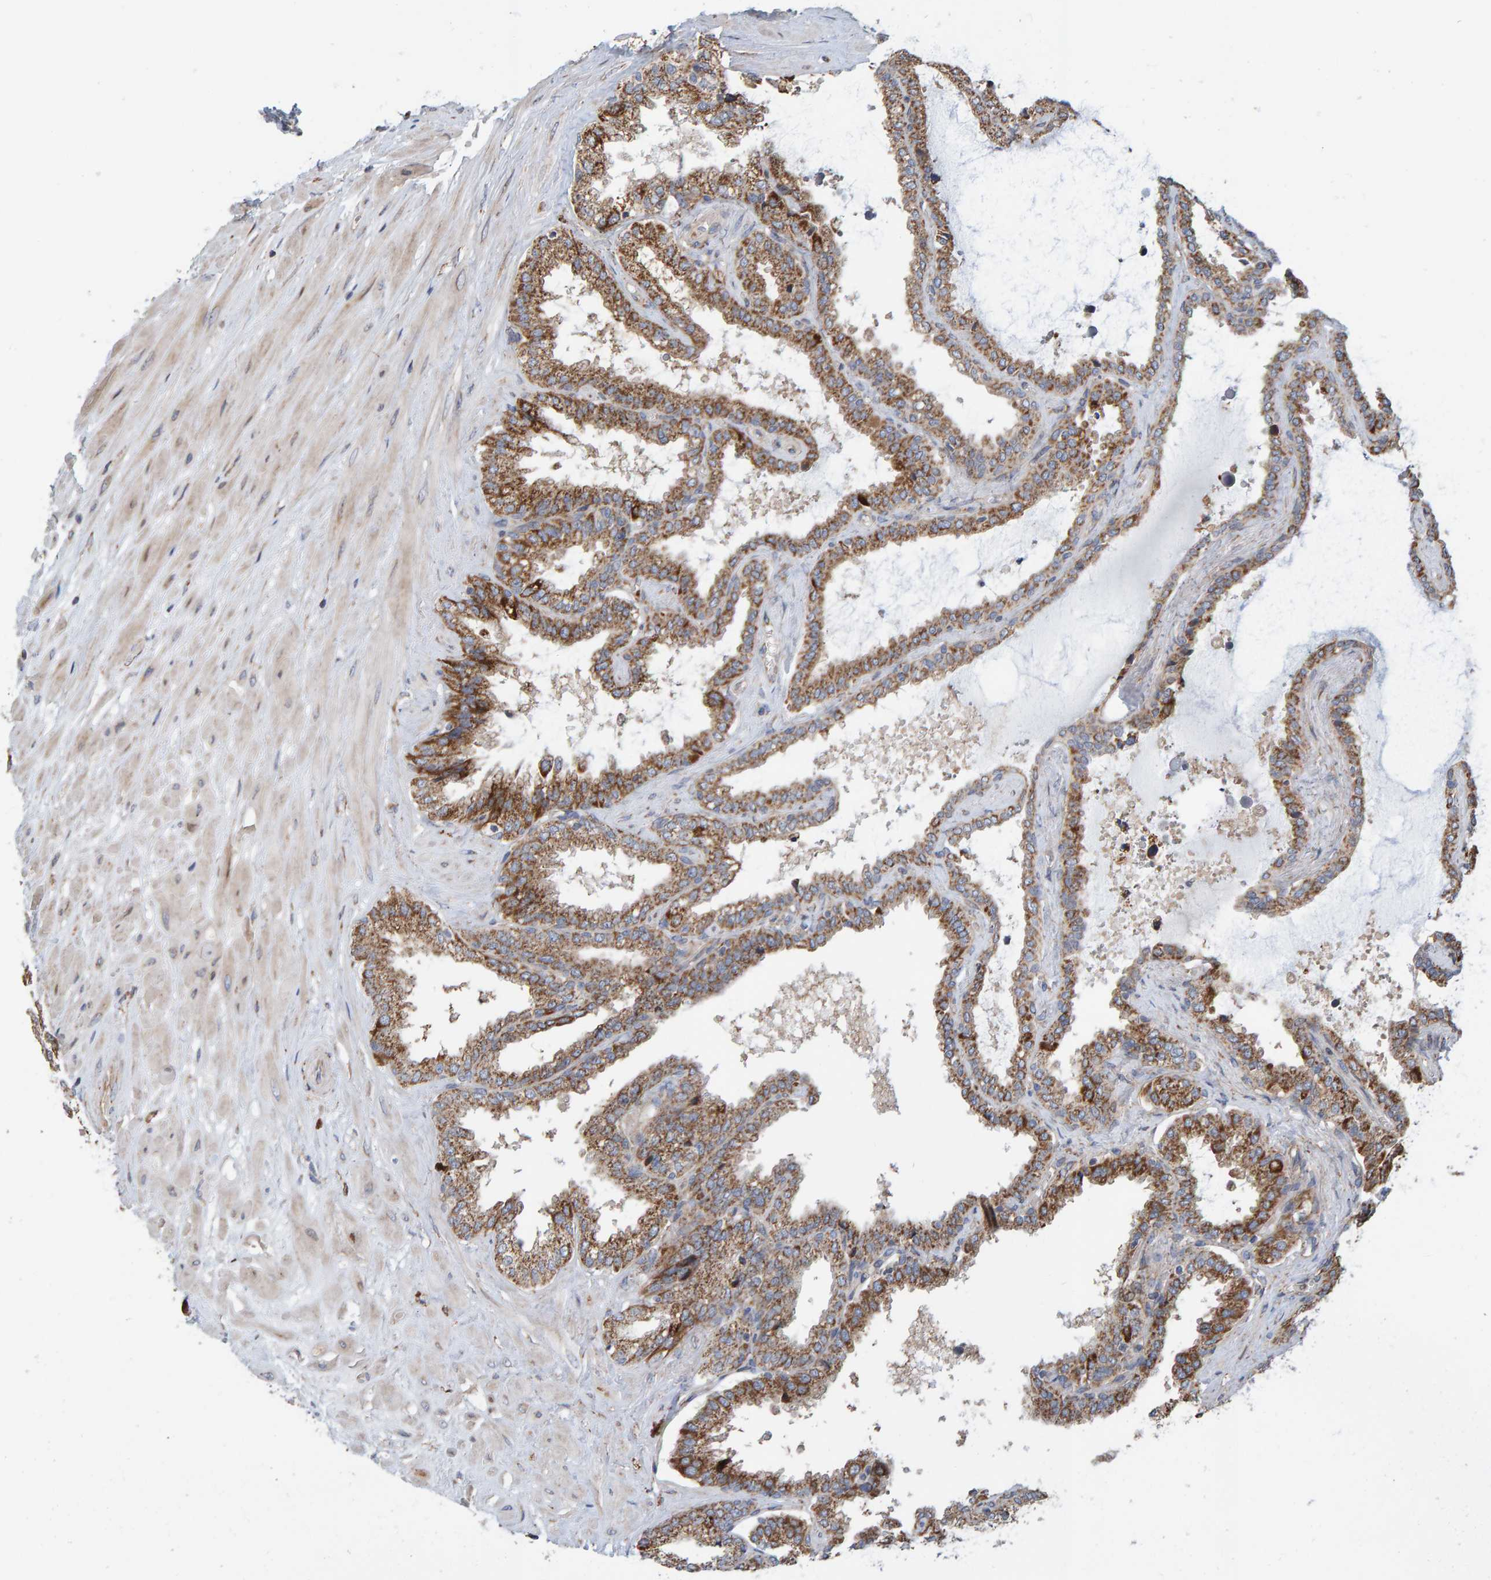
{"staining": {"intensity": "strong", "quantity": ">75%", "location": "cytoplasmic/membranous"}, "tissue": "seminal vesicle", "cell_type": "Glandular cells", "image_type": "normal", "snomed": [{"axis": "morphology", "description": "Normal tissue, NOS"}, {"axis": "topography", "description": "Seminal veicle"}], "caption": "Immunohistochemistry (IHC) staining of normal seminal vesicle, which exhibits high levels of strong cytoplasmic/membranous staining in about >75% of glandular cells indicating strong cytoplasmic/membranous protein staining. The staining was performed using DAB (3,3'-diaminobenzidine) (brown) for protein detection and nuclei were counterstained in hematoxylin (blue).", "gene": "MRPL45", "patient": {"sex": "male", "age": 46}}